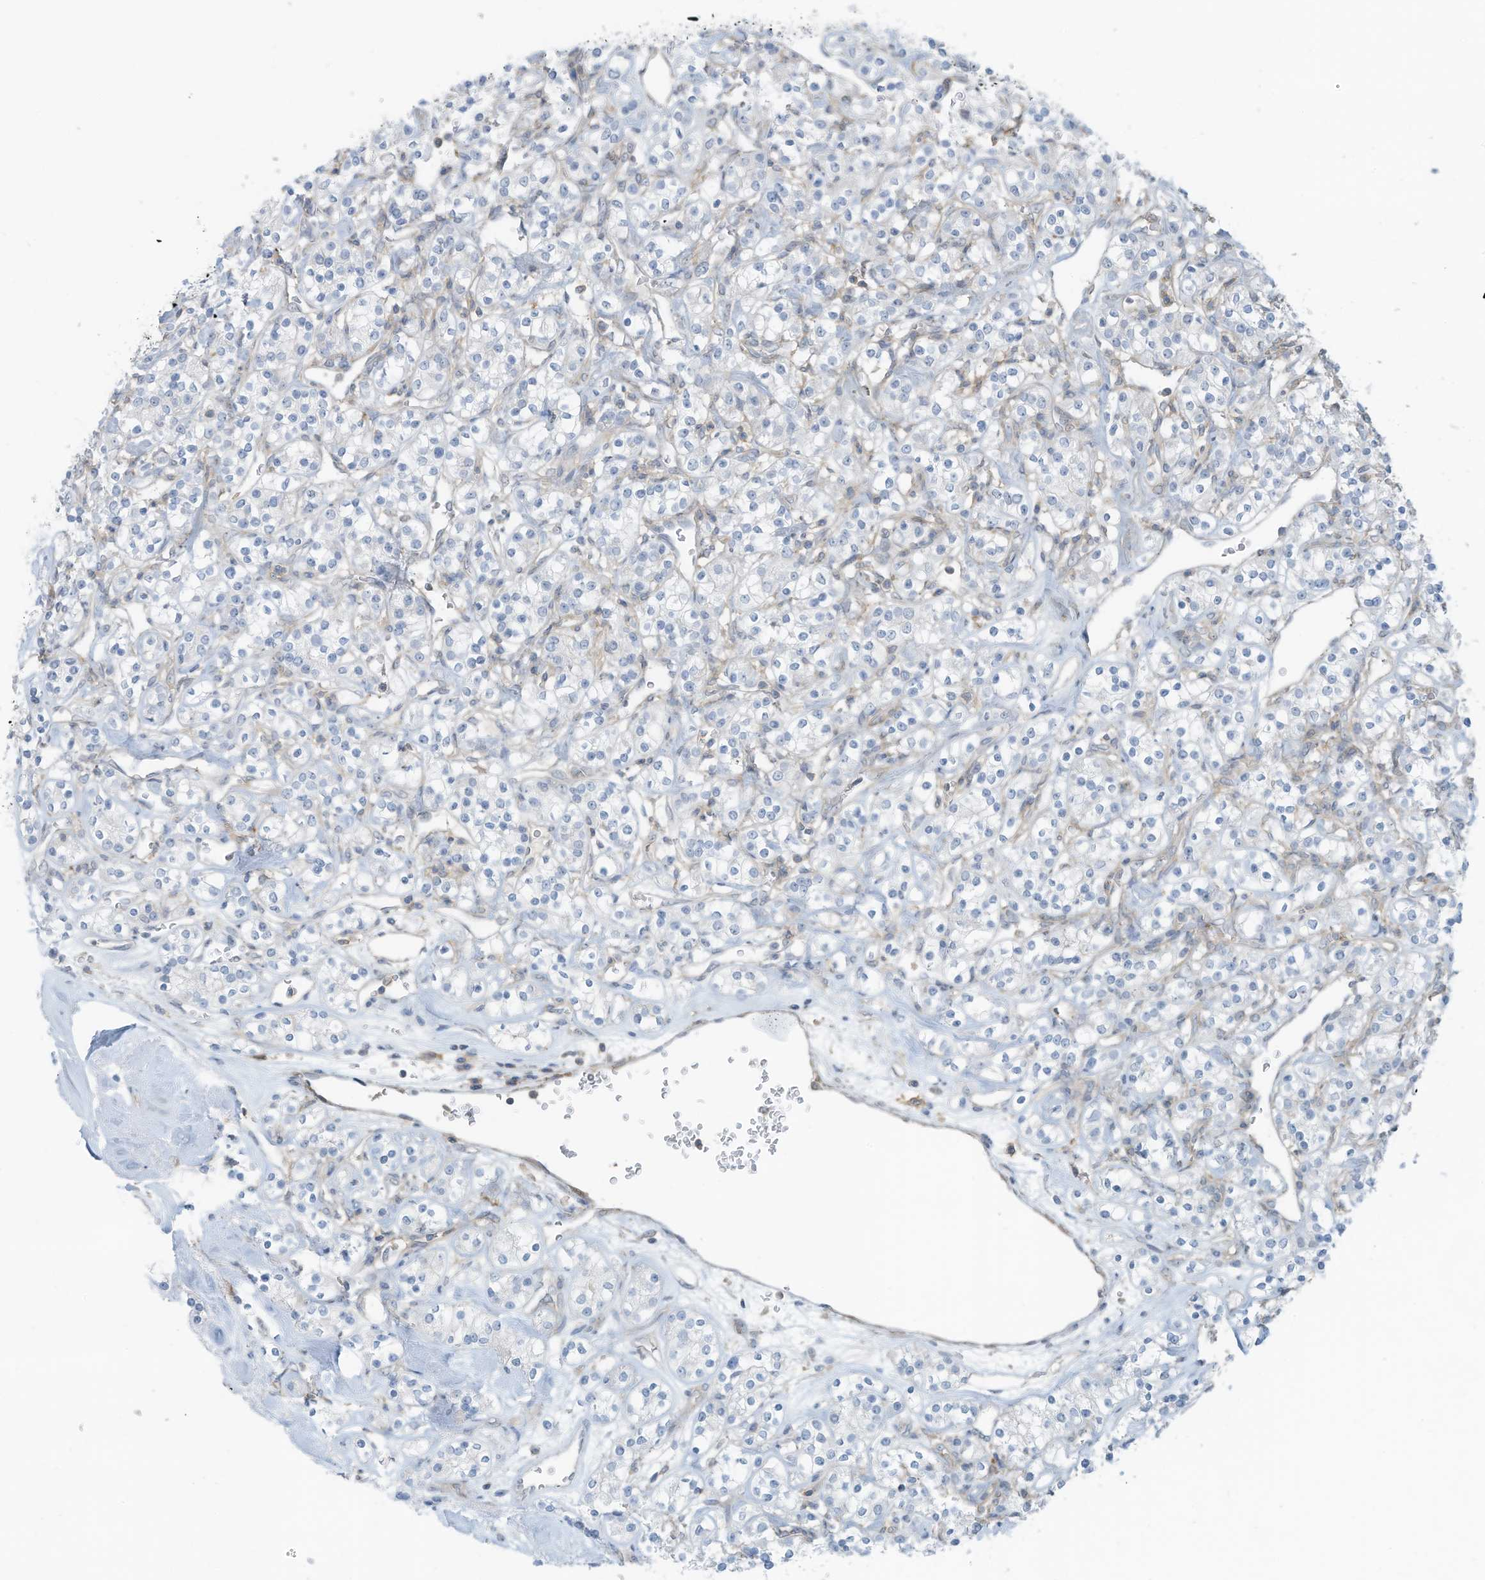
{"staining": {"intensity": "negative", "quantity": "none", "location": "none"}, "tissue": "renal cancer", "cell_type": "Tumor cells", "image_type": "cancer", "snomed": [{"axis": "morphology", "description": "Adenocarcinoma, NOS"}, {"axis": "topography", "description": "Kidney"}], "caption": "The image demonstrates no staining of tumor cells in renal cancer (adenocarcinoma). (DAB (3,3'-diaminobenzidine) immunohistochemistry with hematoxylin counter stain).", "gene": "ZNF846", "patient": {"sex": "male", "age": 77}}